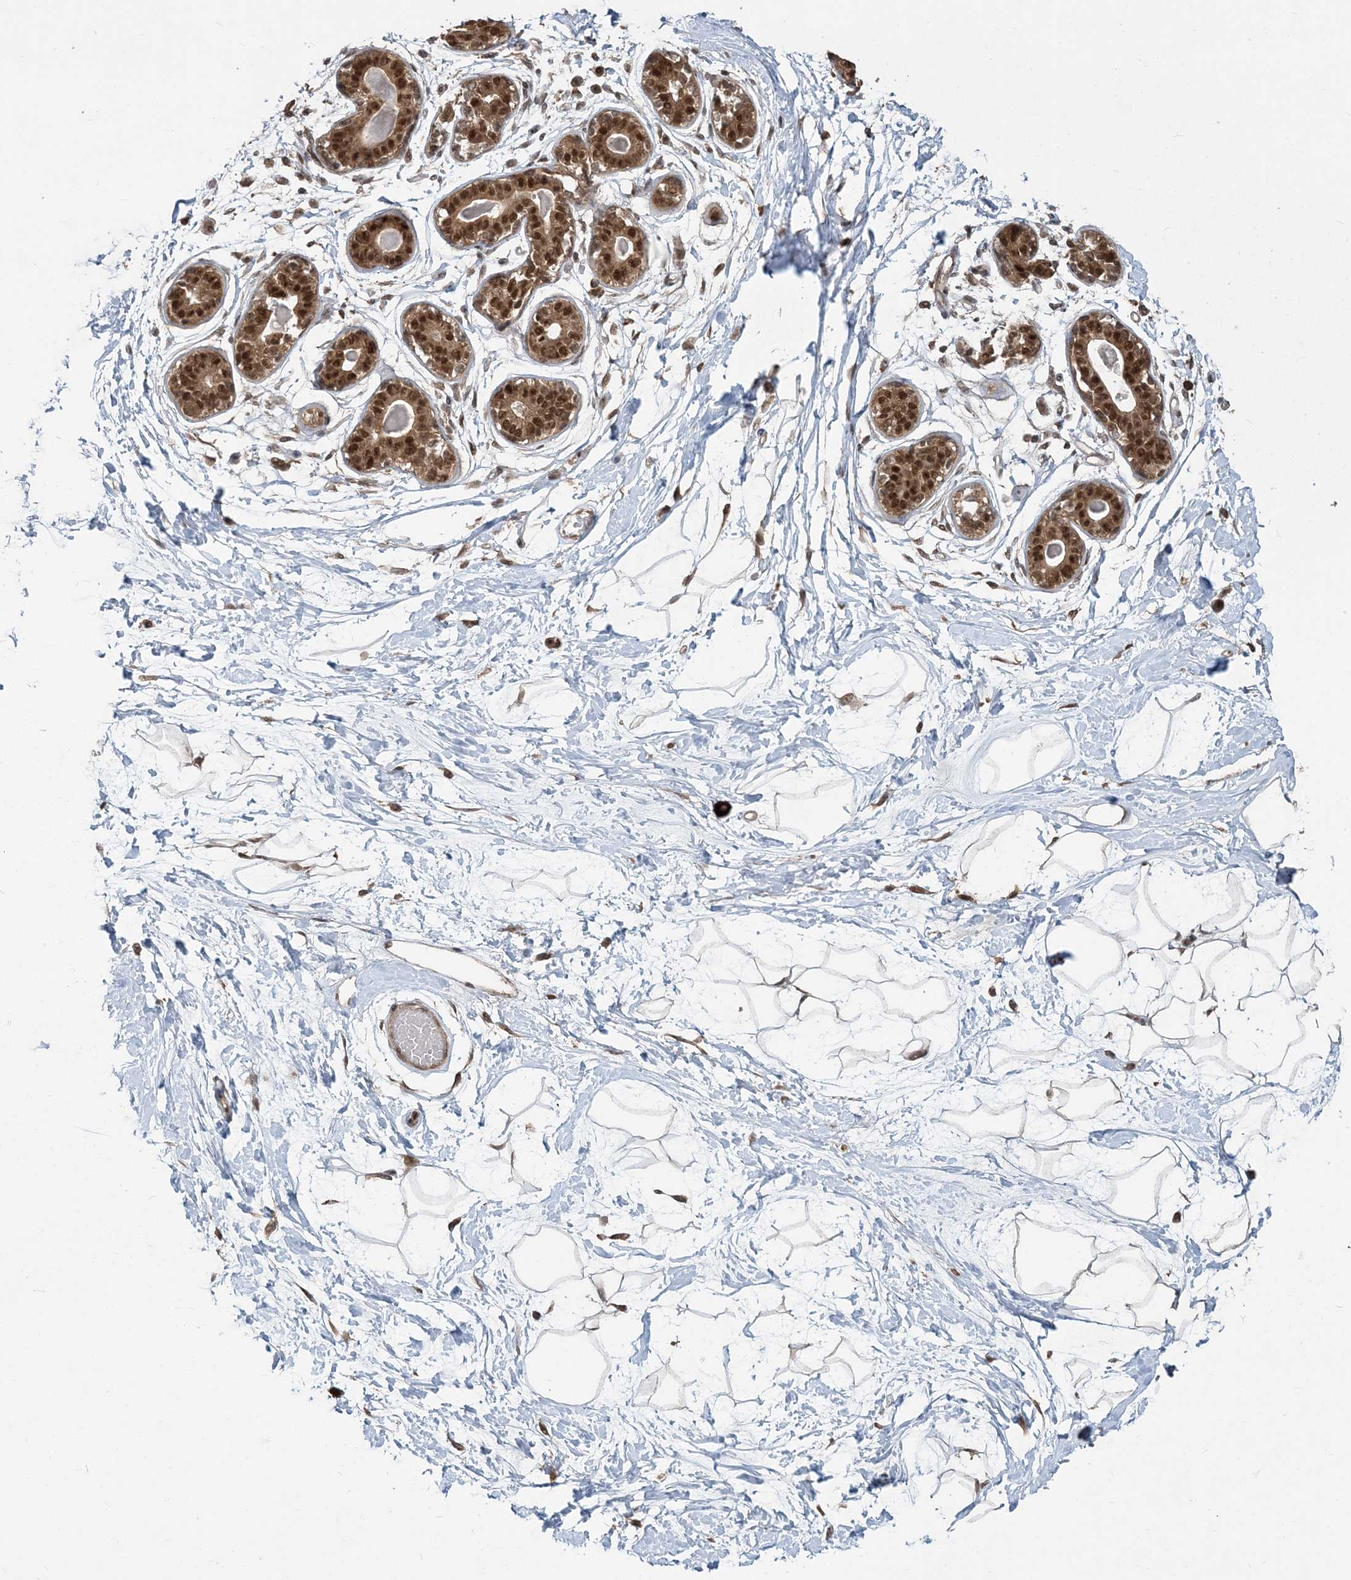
{"staining": {"intensity": "moderate", "quantity": ">75%", "location": "cytoplasmic/membranous,nuclear"}, "tissue": "breast", "cell_type": "Adipocytes", "image_type": "normal", "snomed": [{"axis": "morphology", "description": "Normal tissue, NOS"}, {"axis": "topography", "description": "Breast"}], "caption": "A high-resolution image shows immunohistochemistry staining of unremarkable breast, which reveals moderate cytoplasmic/membranous,nuclear staining in about >75% of adipocytes.", "gene": "COPS7B", "patient": {"sex": "female", "age": 45}}